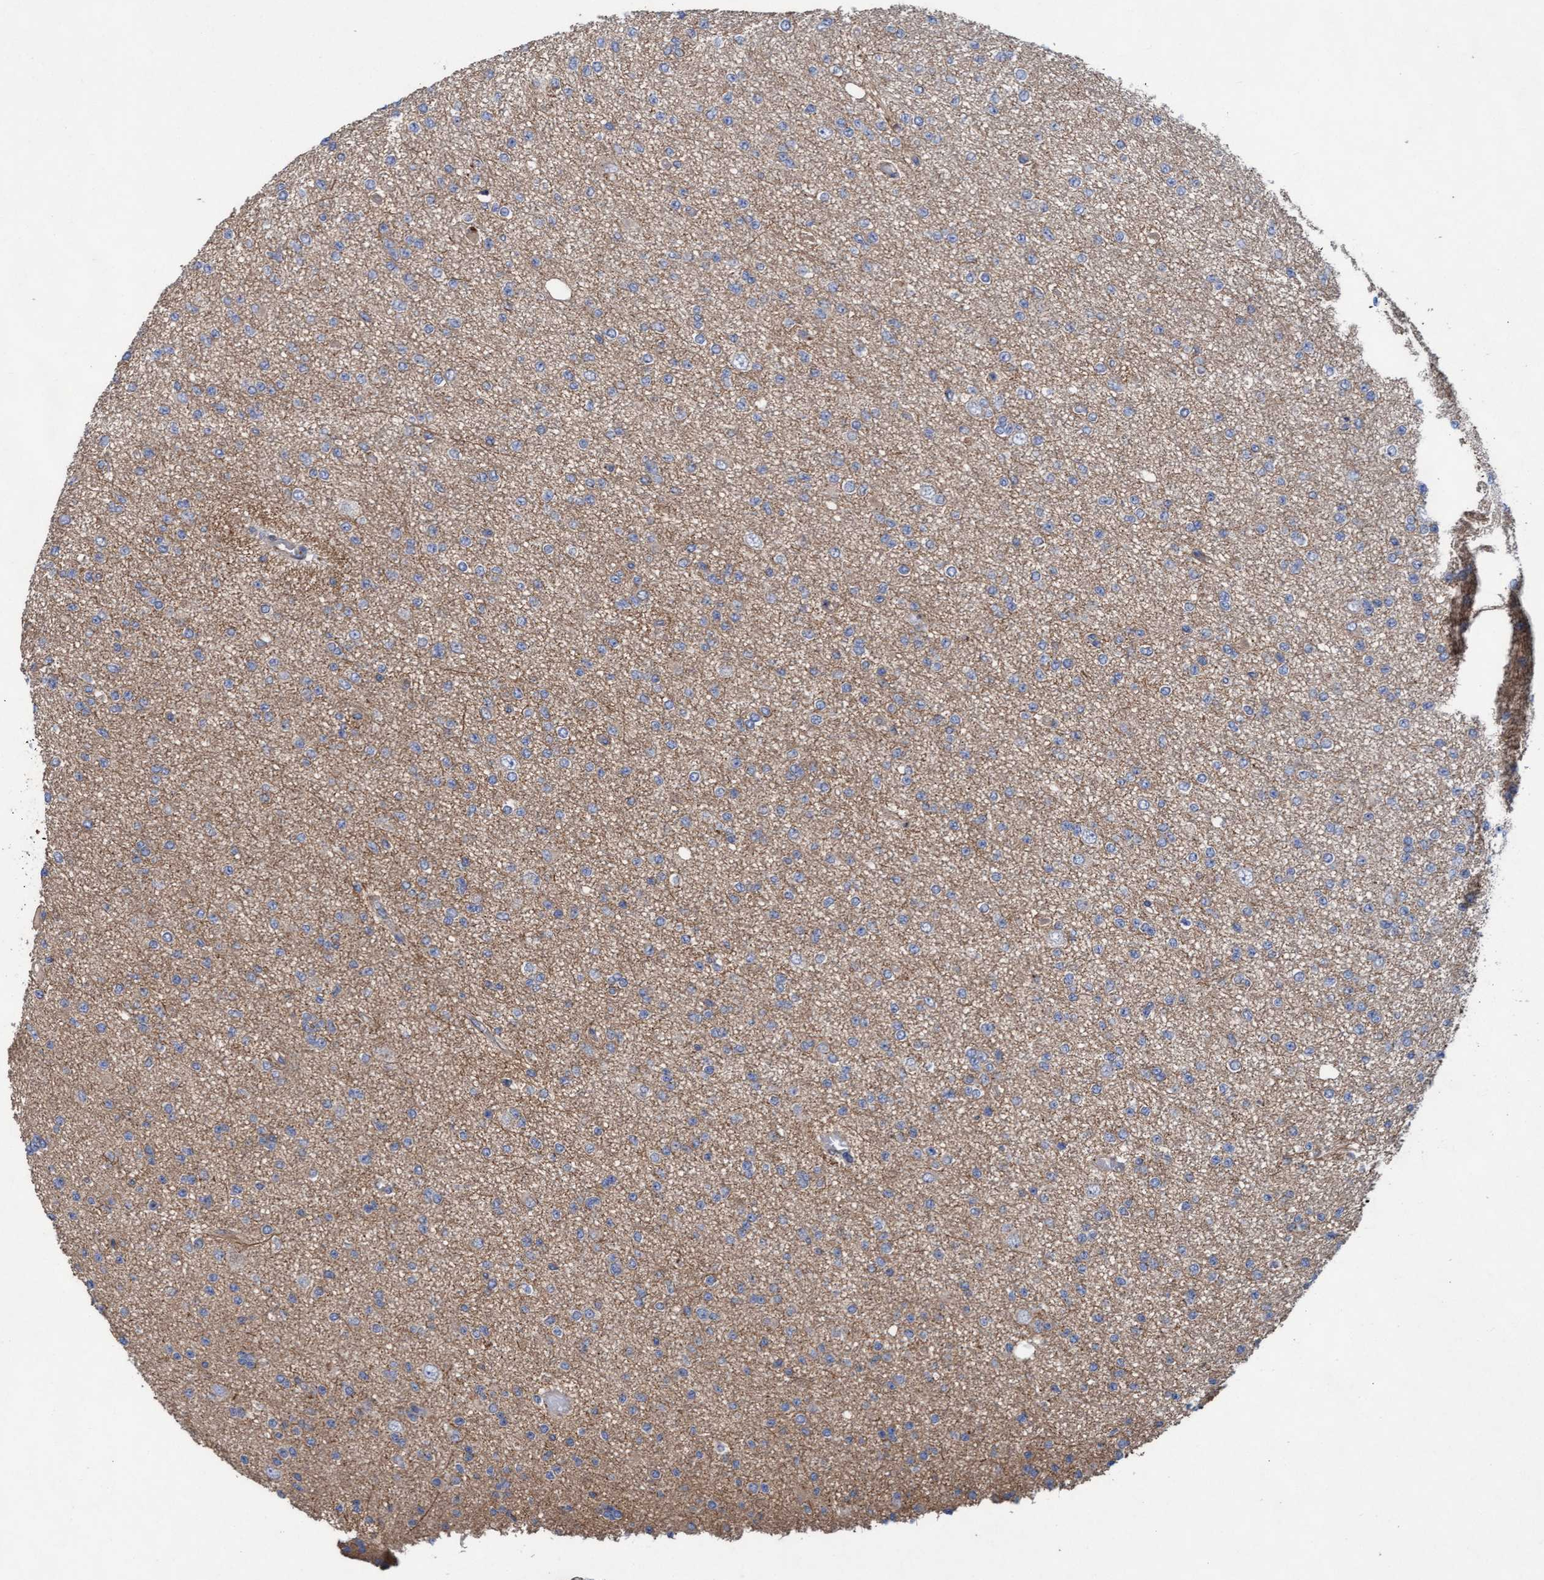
{"staining": {"intensity": "weak", "quantity": "25%-75%", "location": "cytoplasmic/membranous"}, "tissue": "glioma", "cell_type": "Tumor cells", "image_type": "cancer", "snomed": [{"axis": "morphology", "description": "Glioma, malignant, Low grade"}, {"axis": "topography", "description": "Brain"}], "caption": "Glioma stained for a protein (brown) exhibits weak cytoplasmic/membranous positive staining in approximately 25%-75% of tumor cells.", "gene": "MRPL38", "patient": {"sex": "female", "age": 22}}